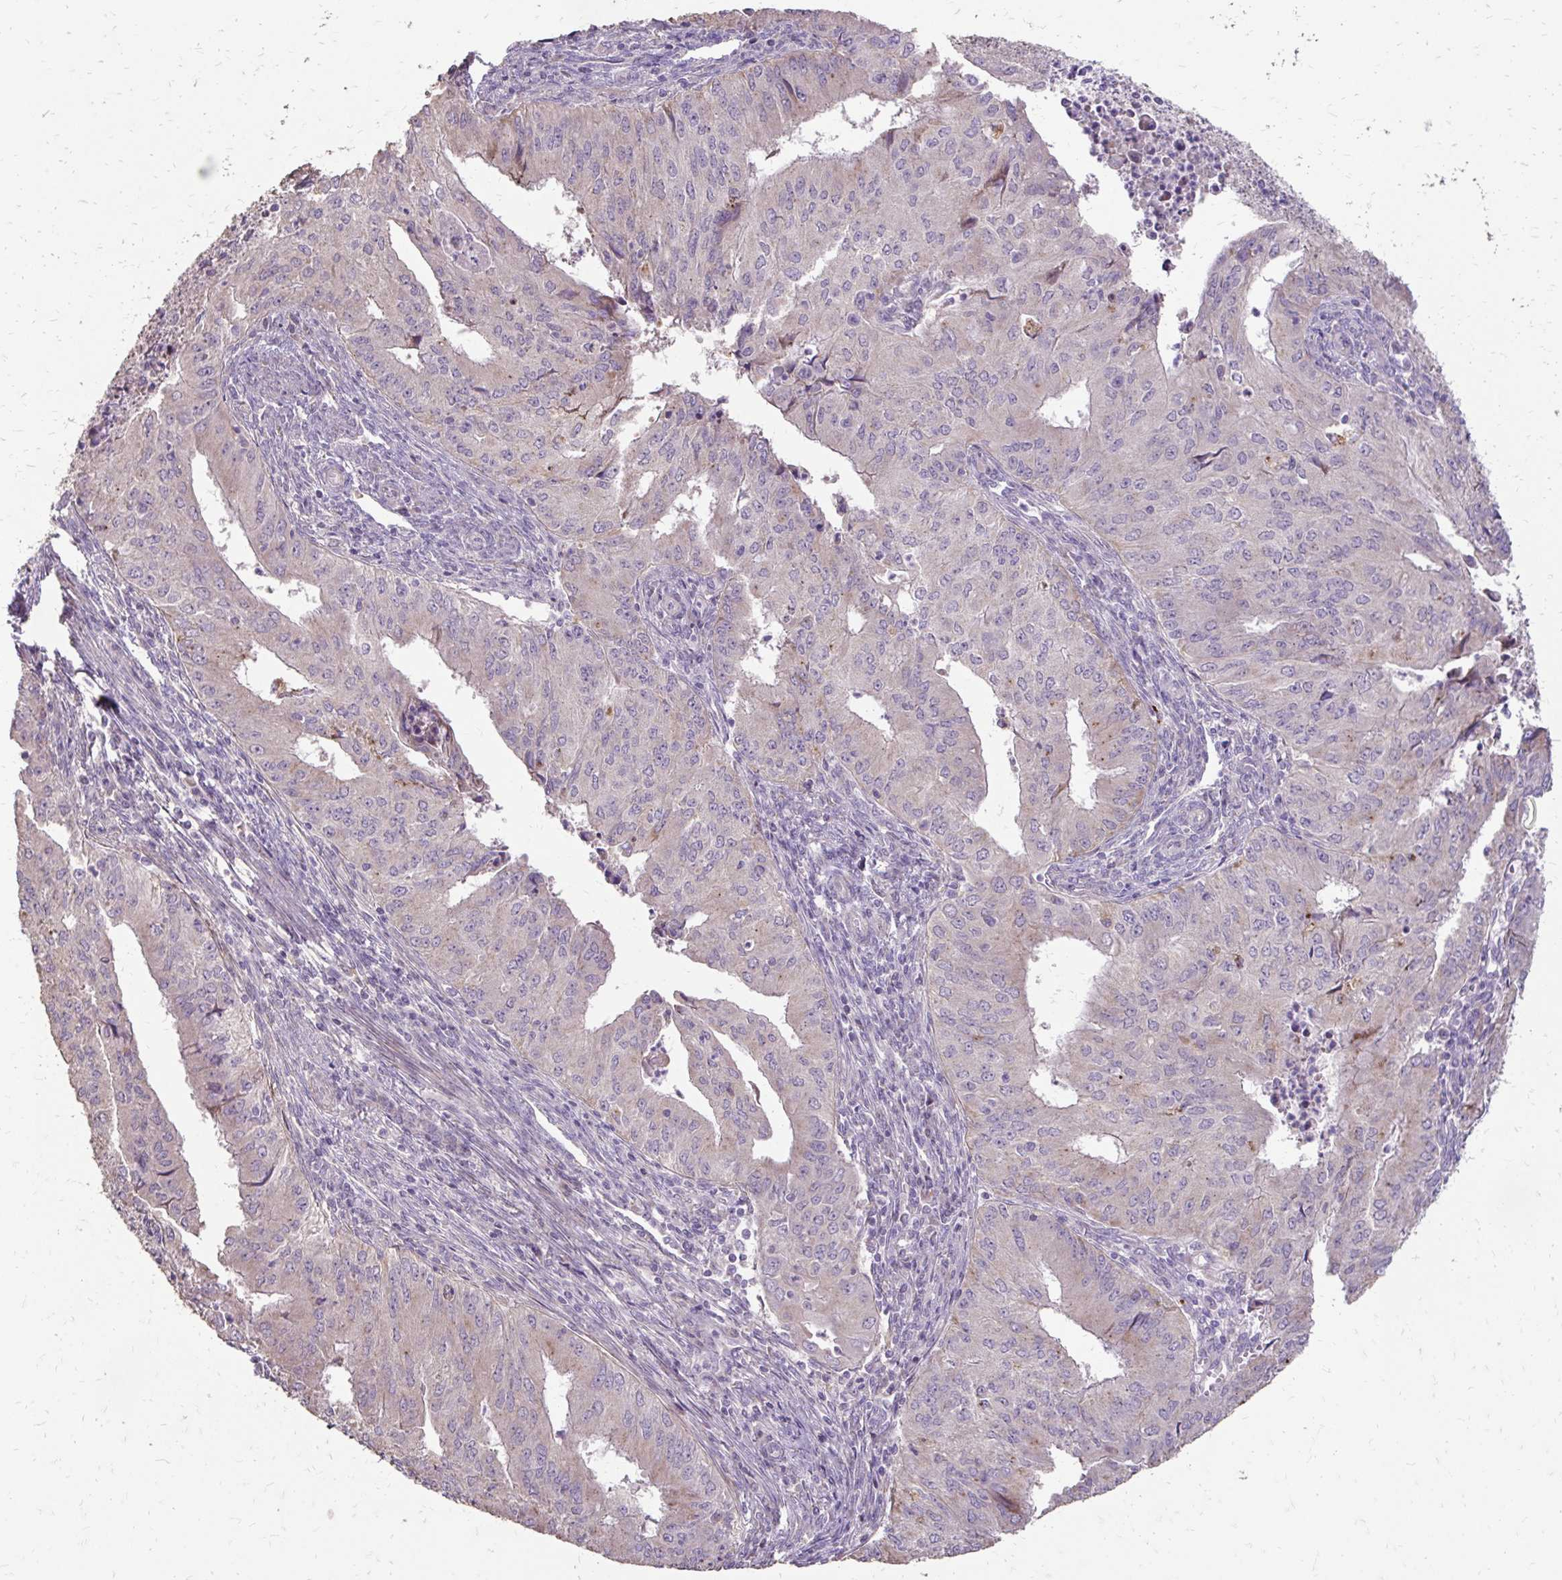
{"staining": {"intensity": "negative", "quantity": "none", "location": "none"}, "tissue": "endometrial cancer", "cell_type": "Tumor cells", "image_type": "cancer", "snomed": [{"axis": "morphology", "description": "Adenocarcinoma, NOS"}, {"axis": "topography", "description": "Endometrium"}], "caption": "Immunohistochemical staining of endometrial cancer demonstrates no significant positivity in tumor cells.", "gene": "MYORG", "patient": {"sex": "female", "age": 50}}